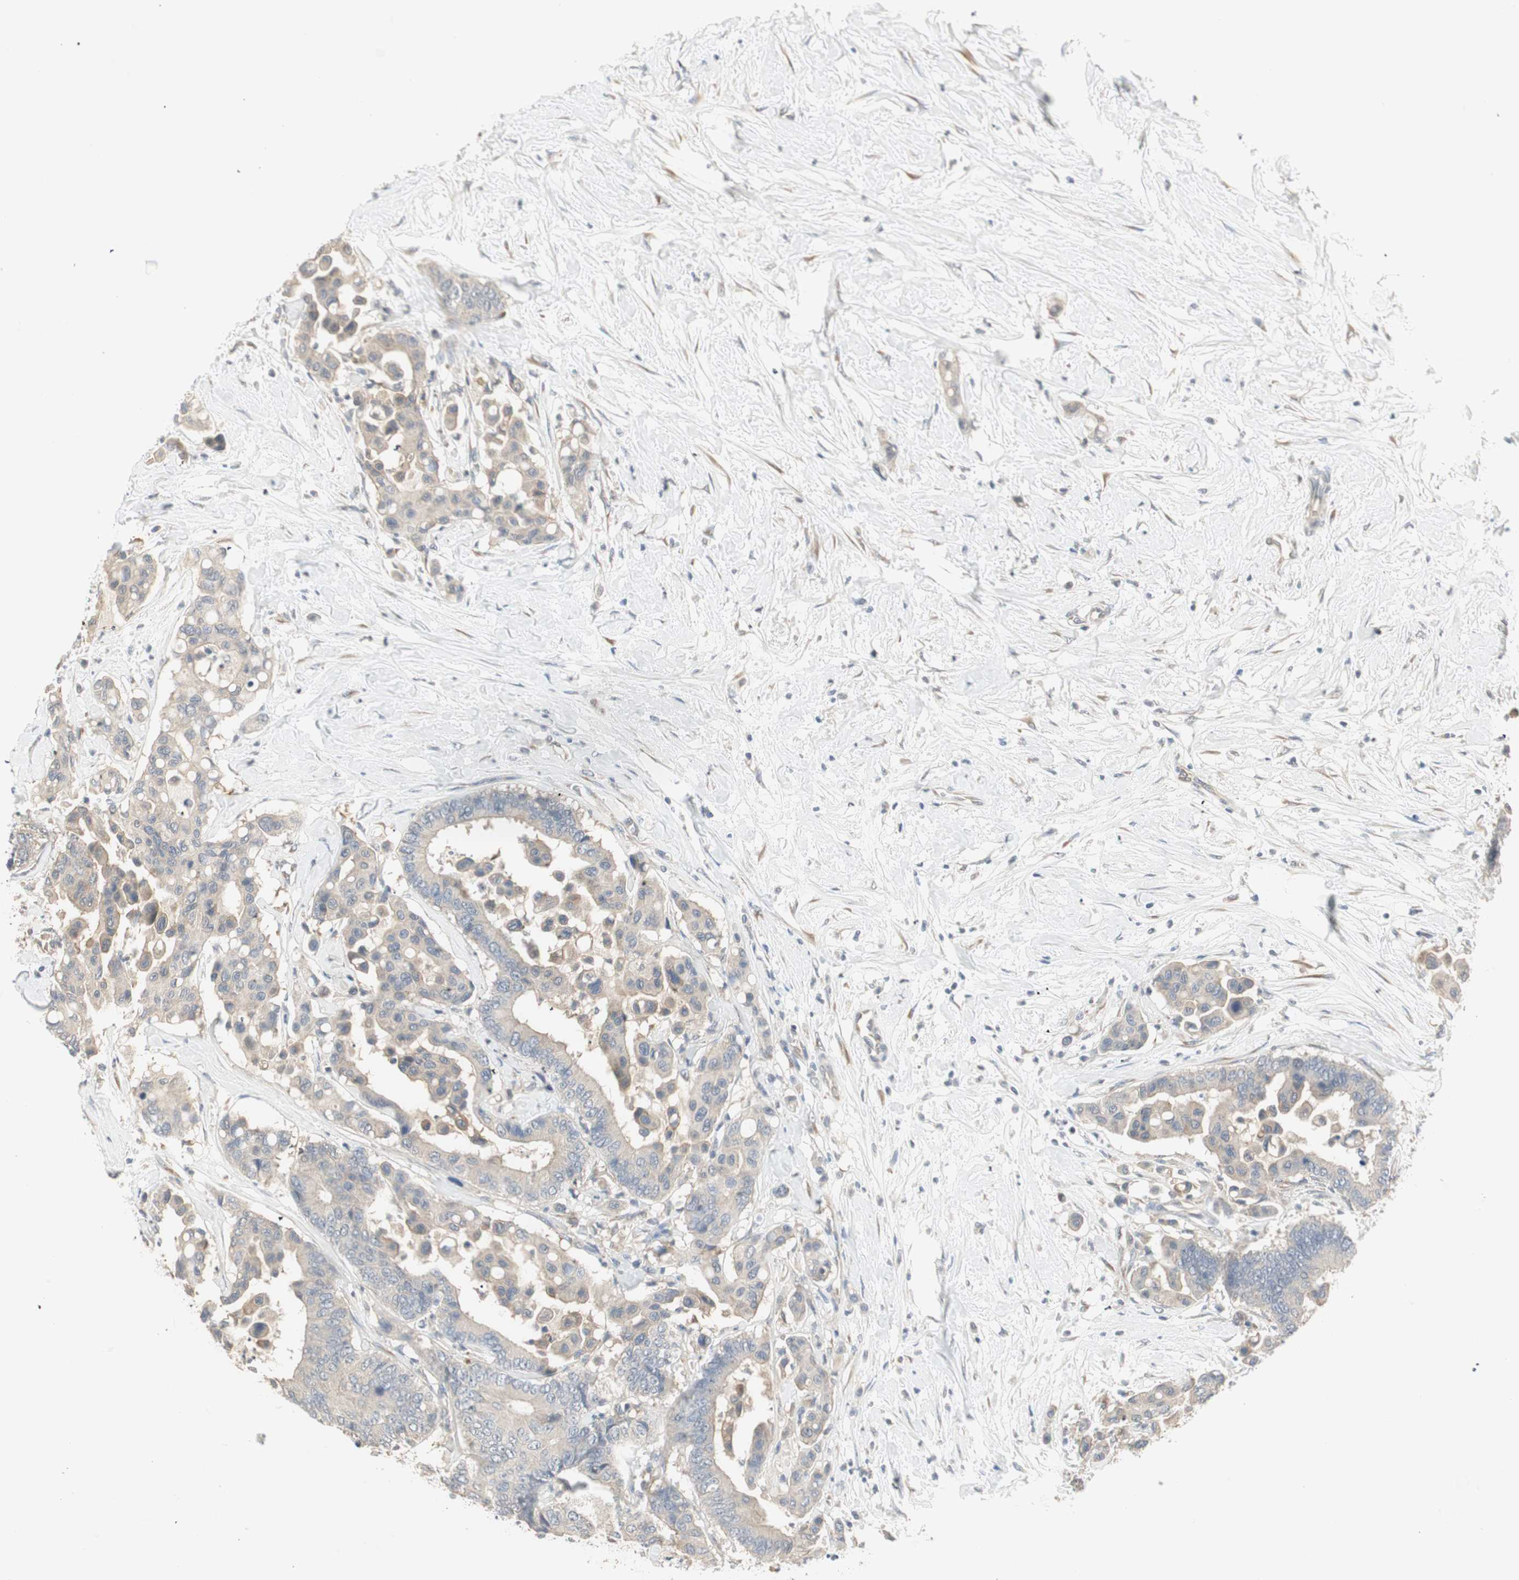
{"staining": {"intensity": "weak", "quantity": ">75%", "location": "cytoplasmic/membranous"}, "tissue": "colorectal cancer", "cell_type": "Tumor cells", "image_type": "cancer", "snomed": [{"axis": "morphology", "description": "Normal tissue, NOS"}, {"axis": "morphology", "description": "Adenocarcinoma, NOS"}, {"axis": "topography", "description": "Colon"}], "caption": "A brown stain highlights weak cytoplasmic/membranous expression of a protein in human adenocarcinoma (colorectal) tumor cells. Ihc stains the protein of interest in brown and the nuclei are stained blue.", "gene": "ZFP36", "patient": {"sex": "male", "age": 82}}